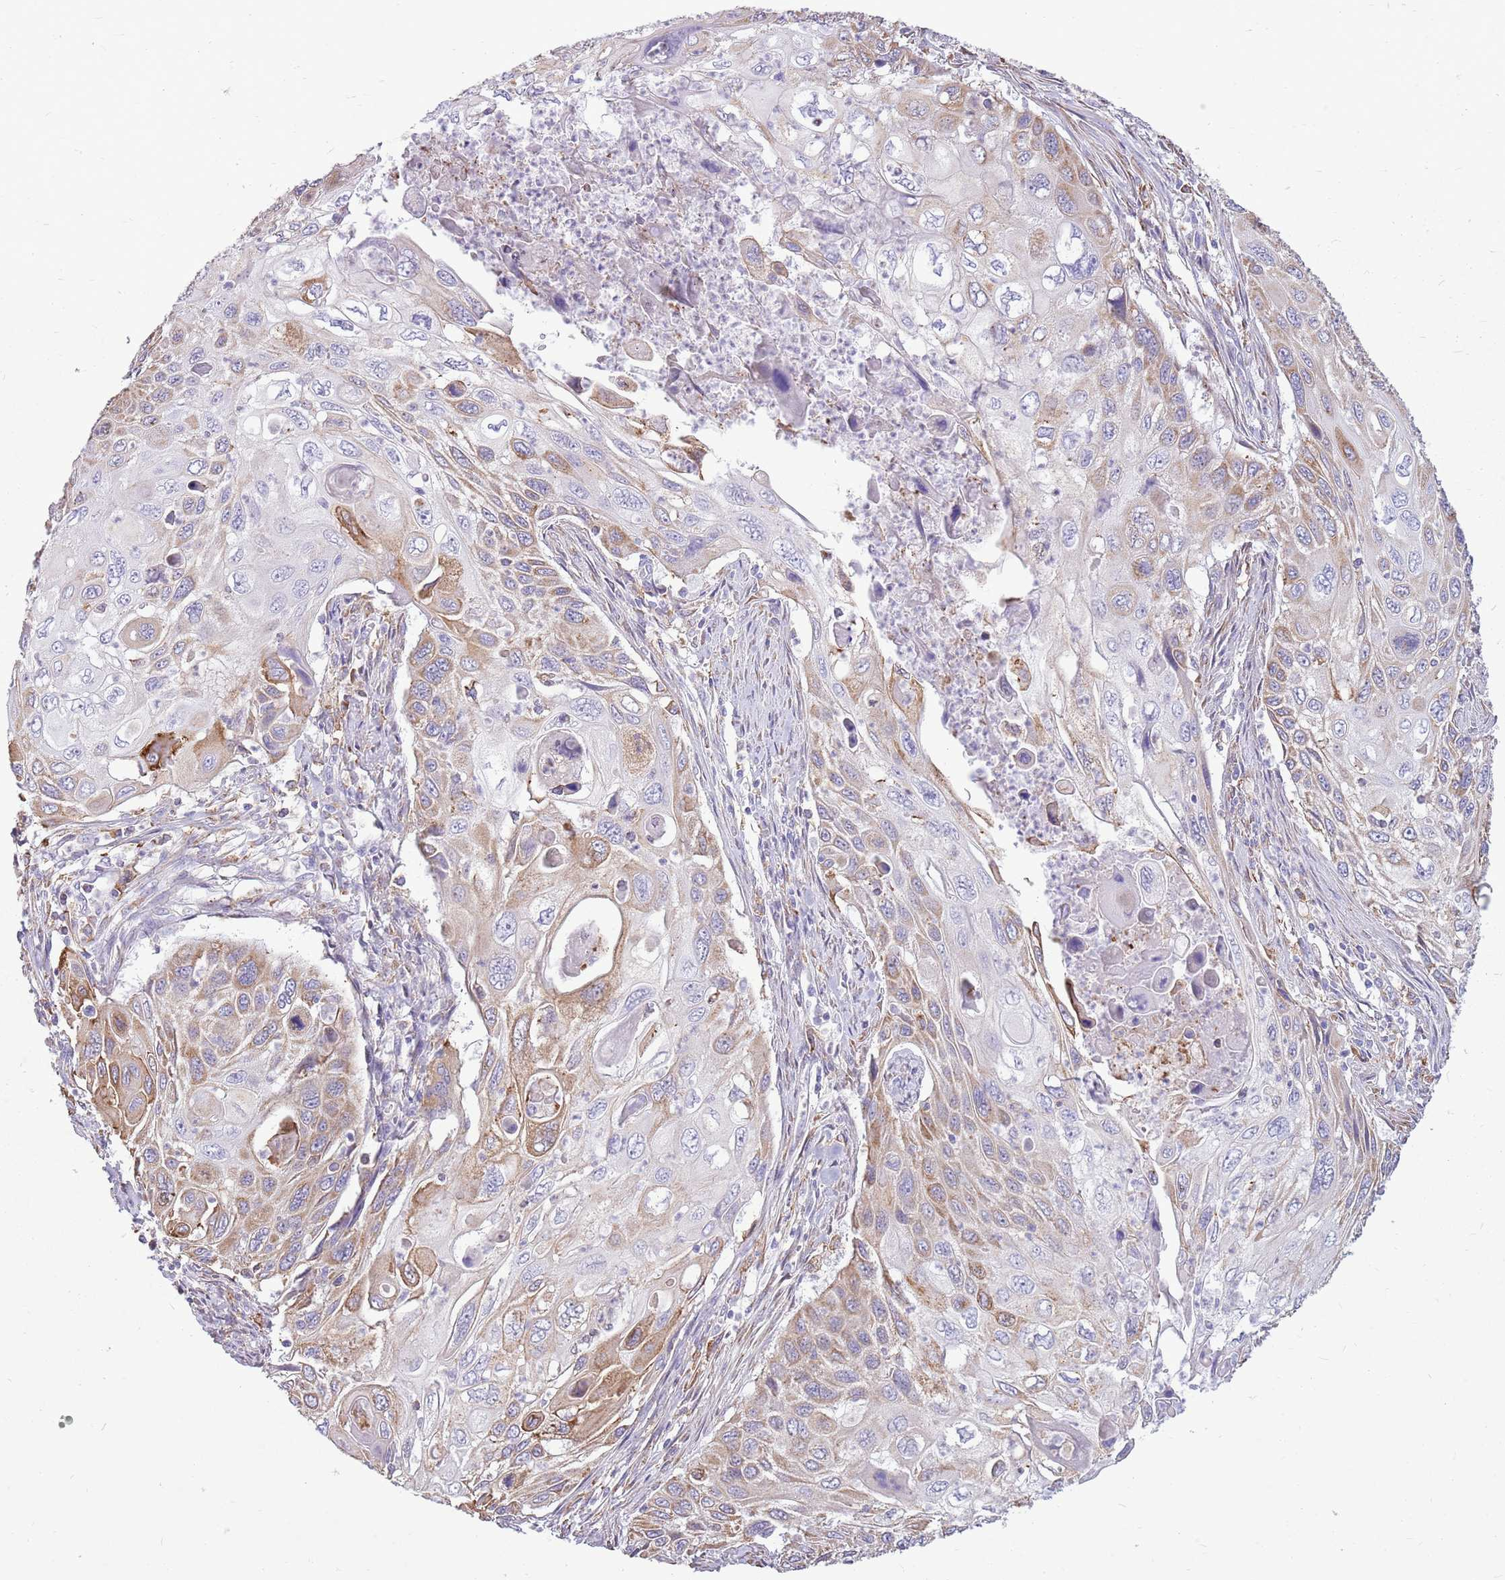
{"staining": {"intensity": "weak", "quantity": "25%-75%", "location": "cytoplasmic/membranous"}, "tissue": "cervical cancer", "cell_type": "Tumor cells", "image_type": "cancer", "snomed": [{"axis": "morphology", "description": "Squamous cell carcinoma, NOS"}, {"axis": "topography", "description": "Cervix"}], "caption": "Immunohistochemistry image of neoplastic tissue: human cervical cancer (squamous cell carcinoma) stained using IHC displays low levels of weak protein expression localized specifically in the cytoplasmic/membranous of tumor cells, appearing as a cytoplasmic/membranous brown color.", "gene": "KCTD19", "patient": {"sex": "female", "age": 70}}